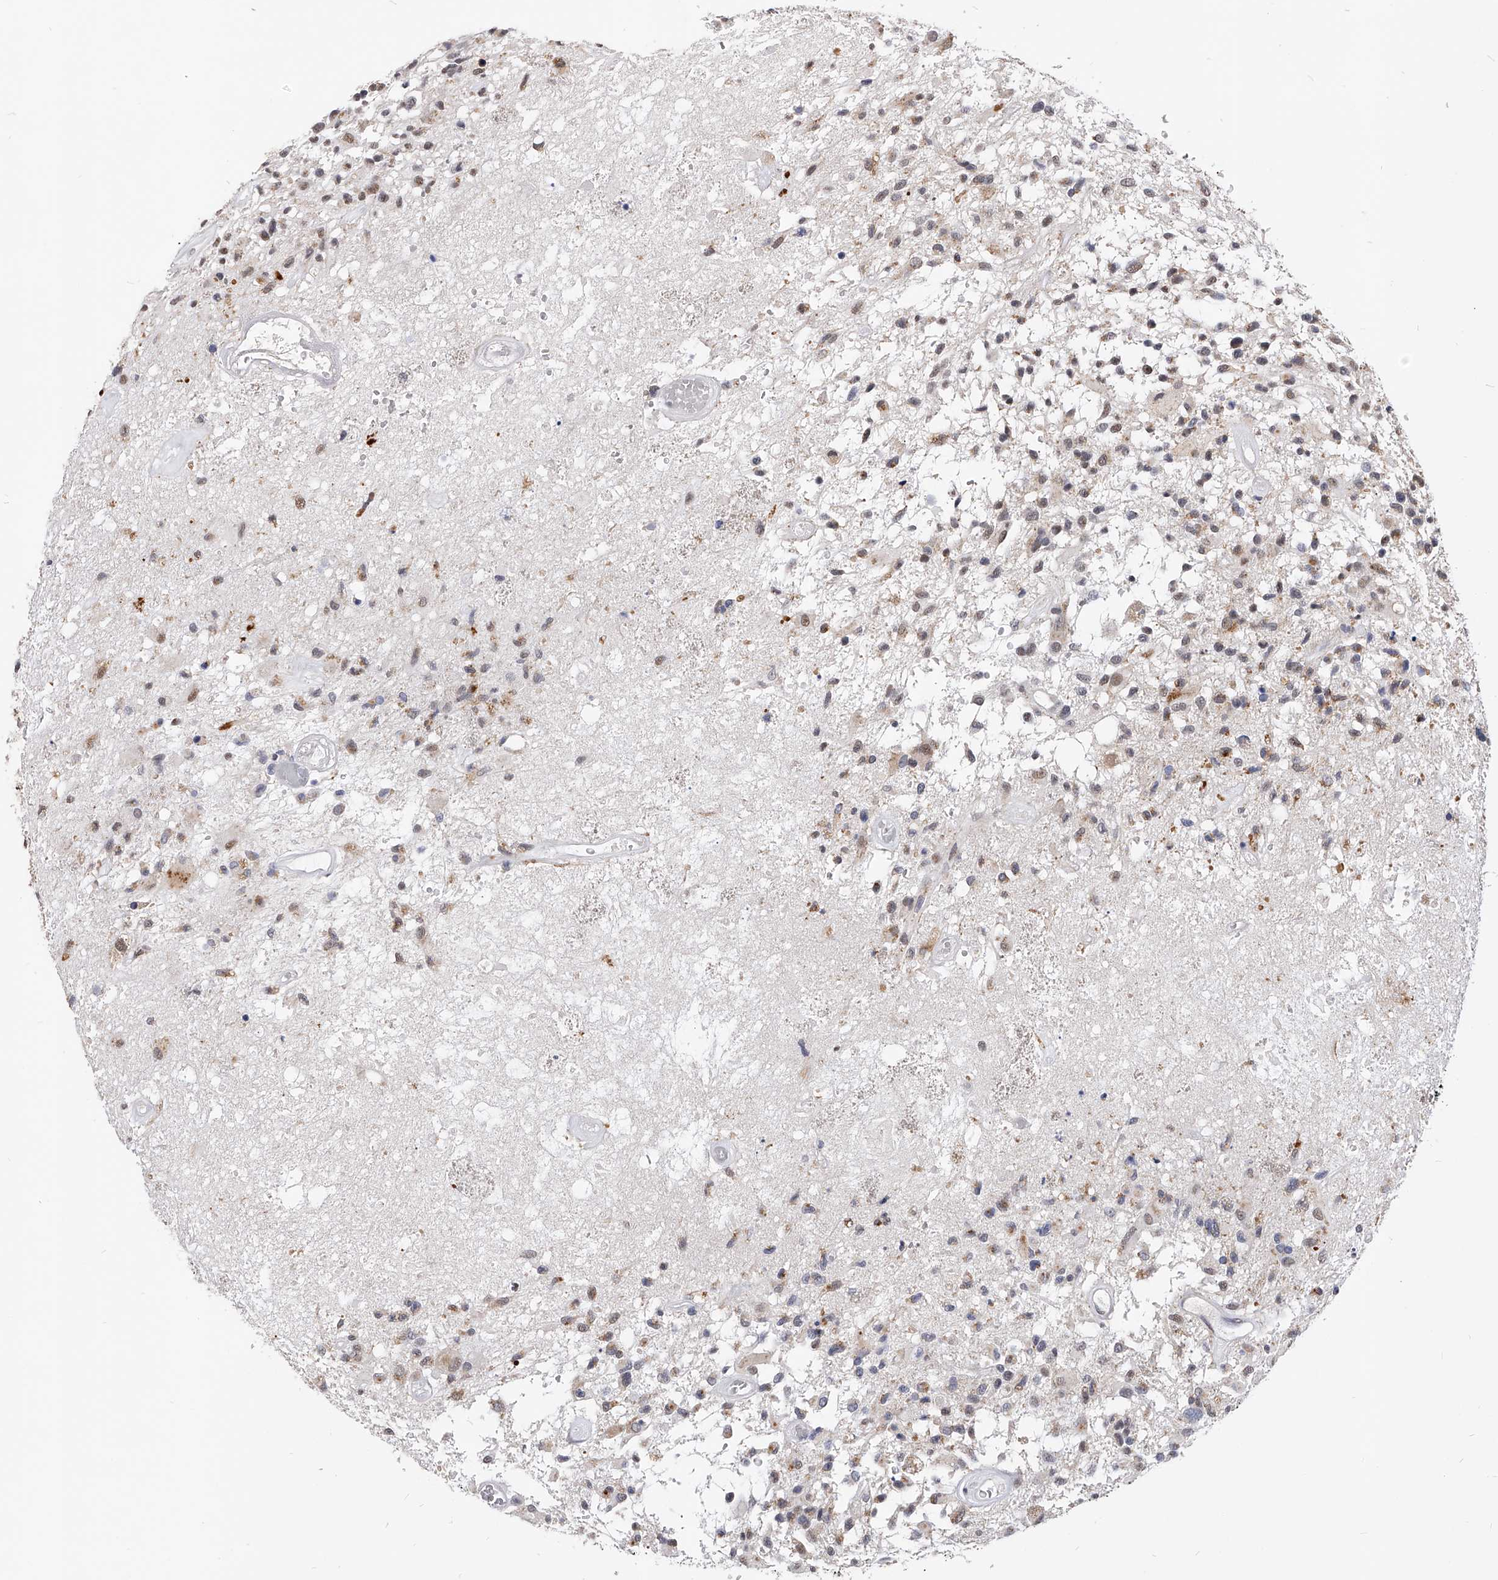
{"staining": {"intensity": "weak", "quantity": "25%-75%", "location": "nuclear"}, "tissue": "glioma", "cell_type": "Tumor cells", "image_type": "cancer", "snomed": [{"axis": "morphology", "description": "Glioma, malignant, High grade"}, {"axis": "morphology", "description": "Glioblastoma, NOS"}, {"axis": "topography", "description": "Brain"}], "caption": "Glioblastoma stained with a protein marker shows weak staining in tumor cells.", "gene": "ZNF529", "patient": {"sex": "male", "age": 60}}